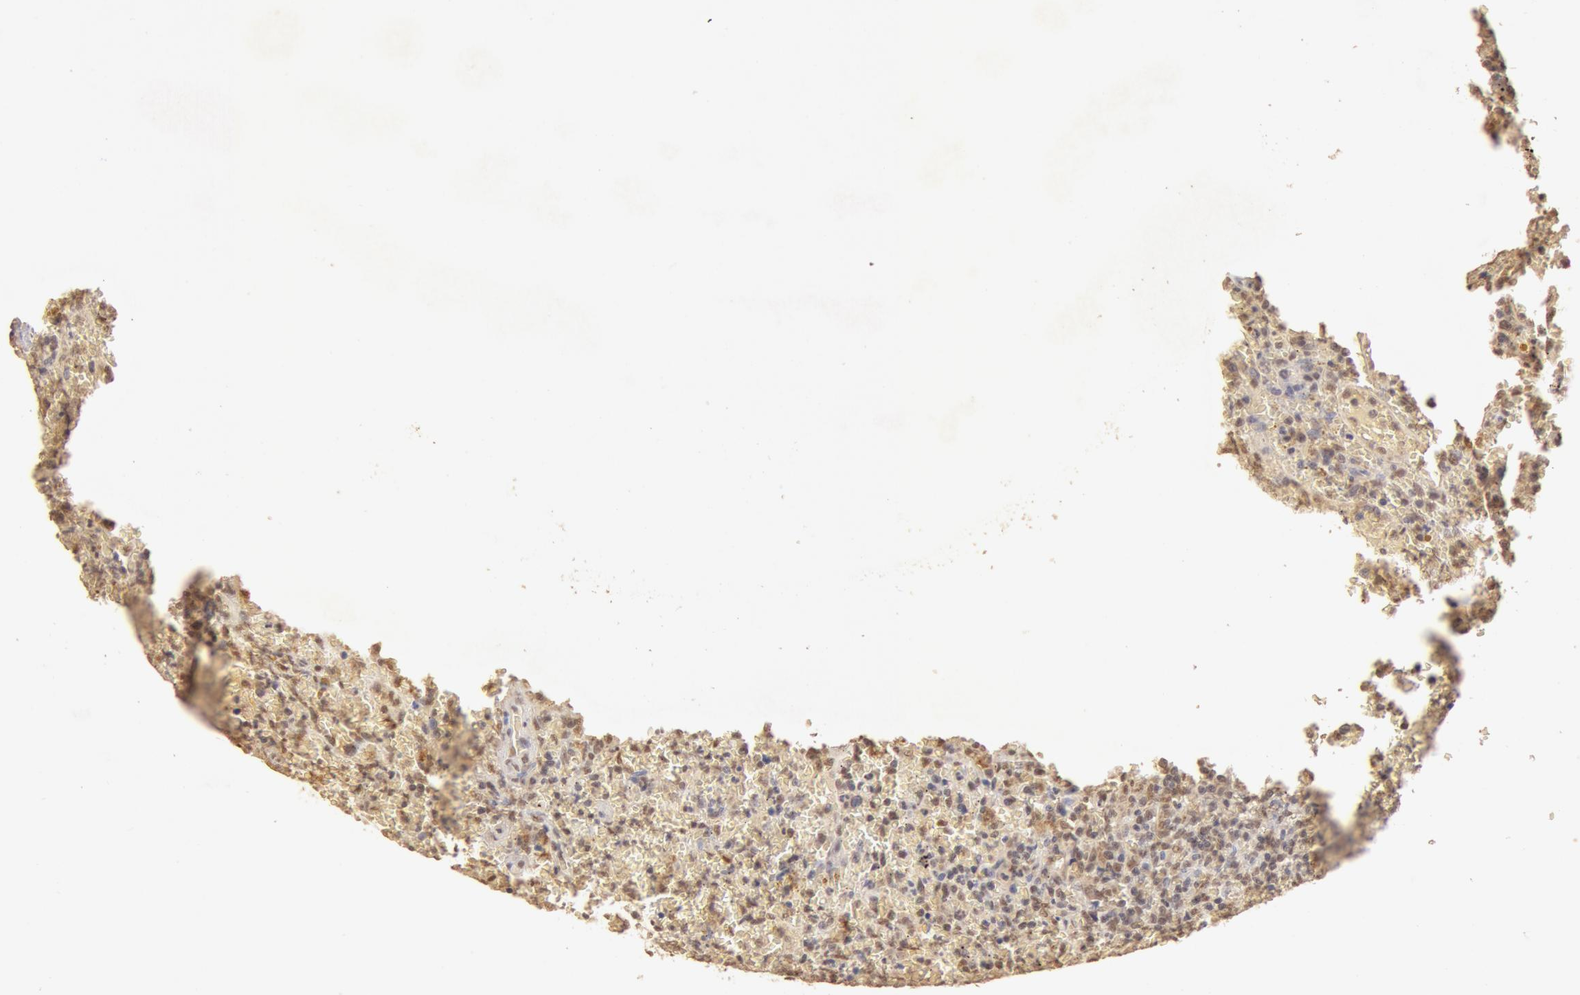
{"staining": {"intensity": "moderate", "quantity": ">75%", "location": "cytoplasmic/membranous,nuclear"}, "tissue": "lymphoma", "cell_type": "Tumor cells", "image_type": "cancer", "snomed": [{"axis": "morphology", "description": "Malignant lymphoma, non-Hodgkin's type, High grade"}, {"axis": "topography", "description": "Spleen"}, {"axis": "topography", "description": "Lymph node"}], "caption": "Immunohistochemical staining of lymphoma displays moderate cytoplasmic/membranous and nuclear protein positivity in about >75% of tumor cells.", "gene": "SNRNP70", "patient": {"sex": "female", "age": 70}}